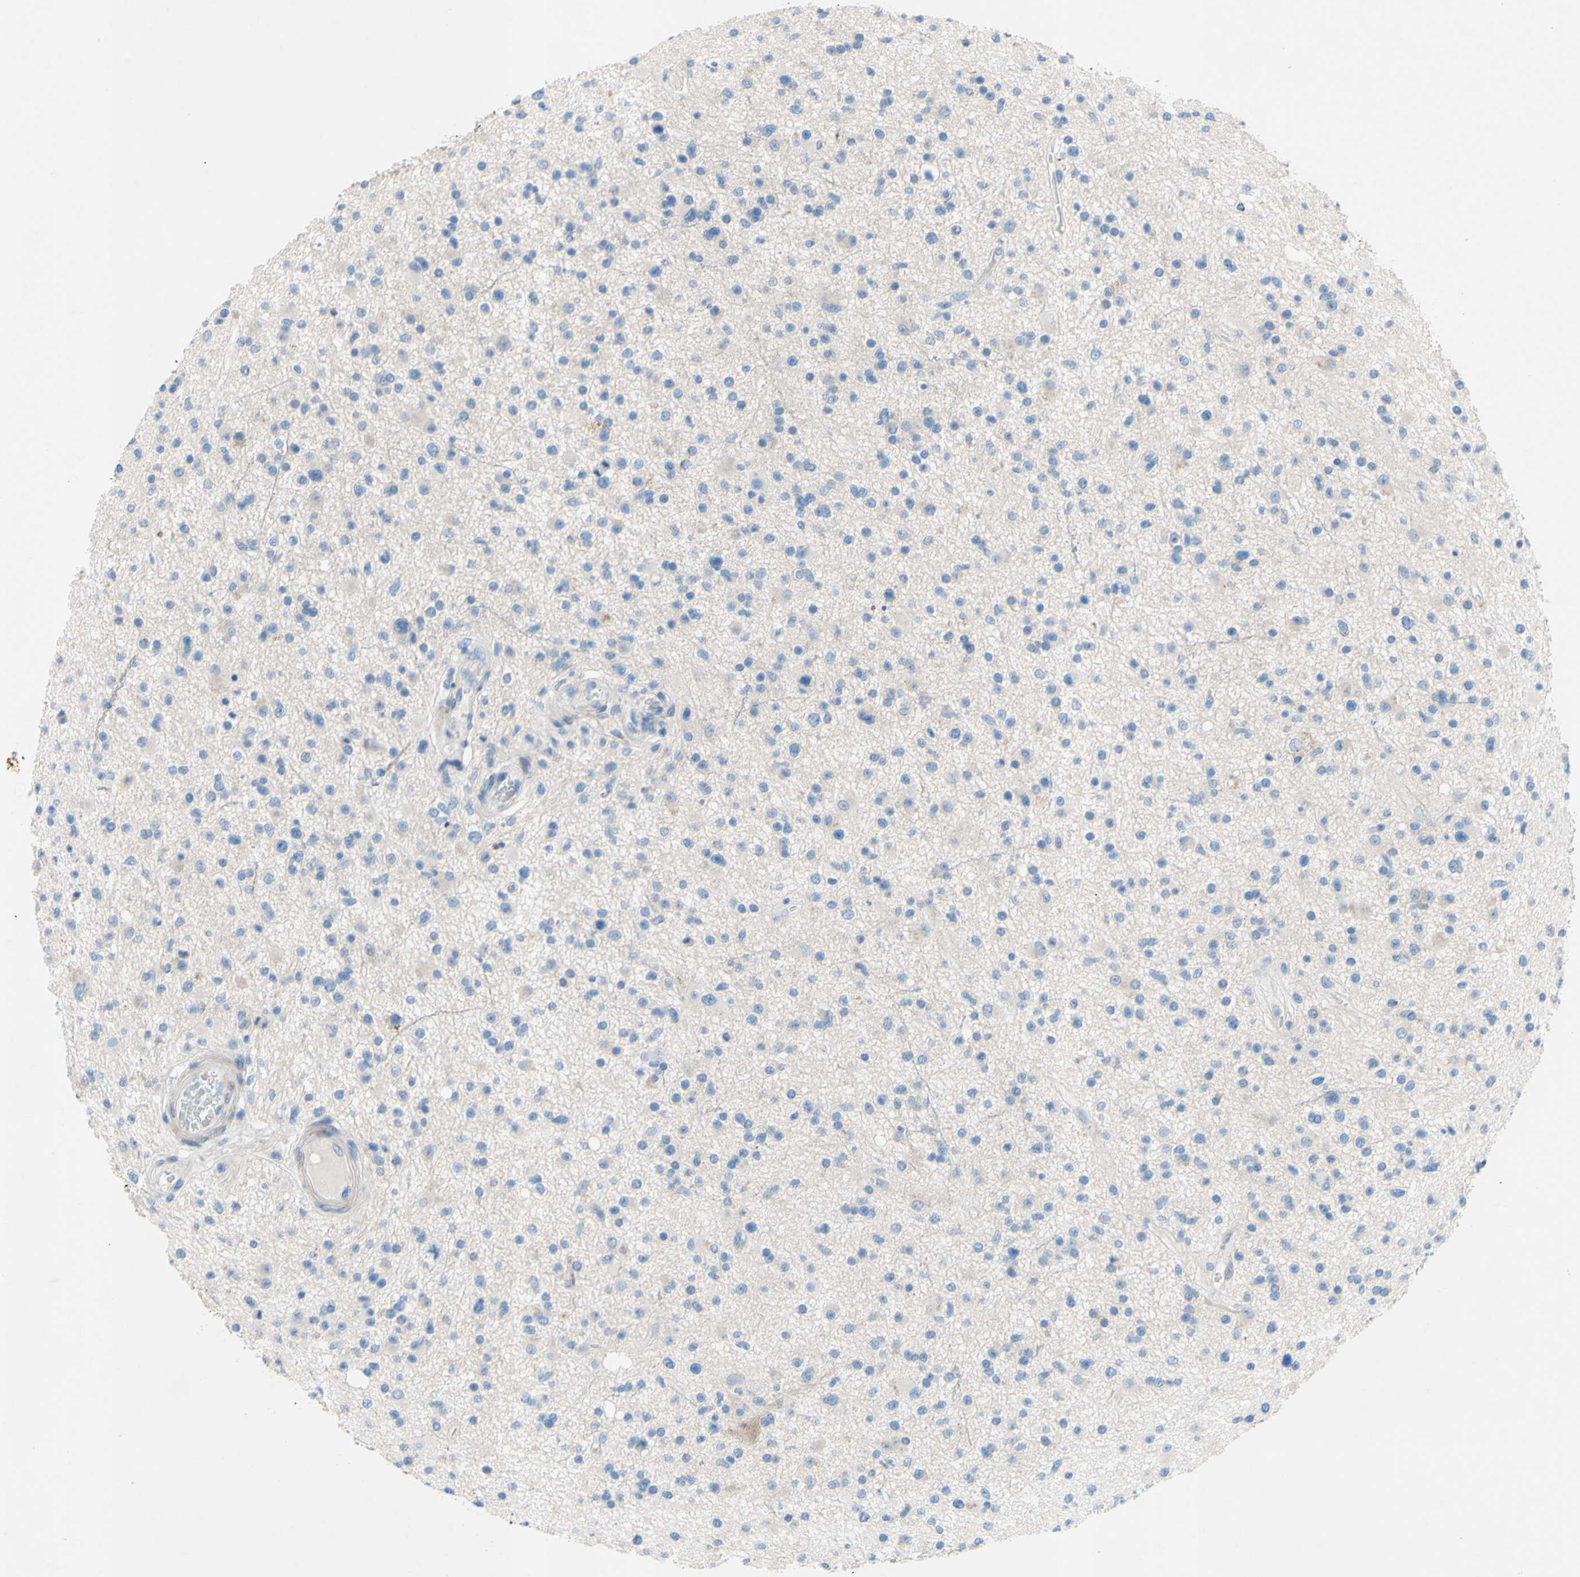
{"staining": {"intensity": "negative", "quantity": "none", "location": "none"}, "tissue": "glioma", "cell_type": "Tumor cells", "image_type": "cancer", "snomed": [{"axis": "morphology", "description": "Glioma, malignant, High grade"}, {"axis": "topography", "description": "Brain"}], "caption": "This image is of glioma stained with IHC to label a protein in brown with the nuclei are counter-stained blue. There is no staining in tumor cells. (DAB (3,3'-diaminobenzidine) immunohistochemistry, high magnification).", "gene": "TMIGD2", "patient": {"sex": "male", "age": 33}}